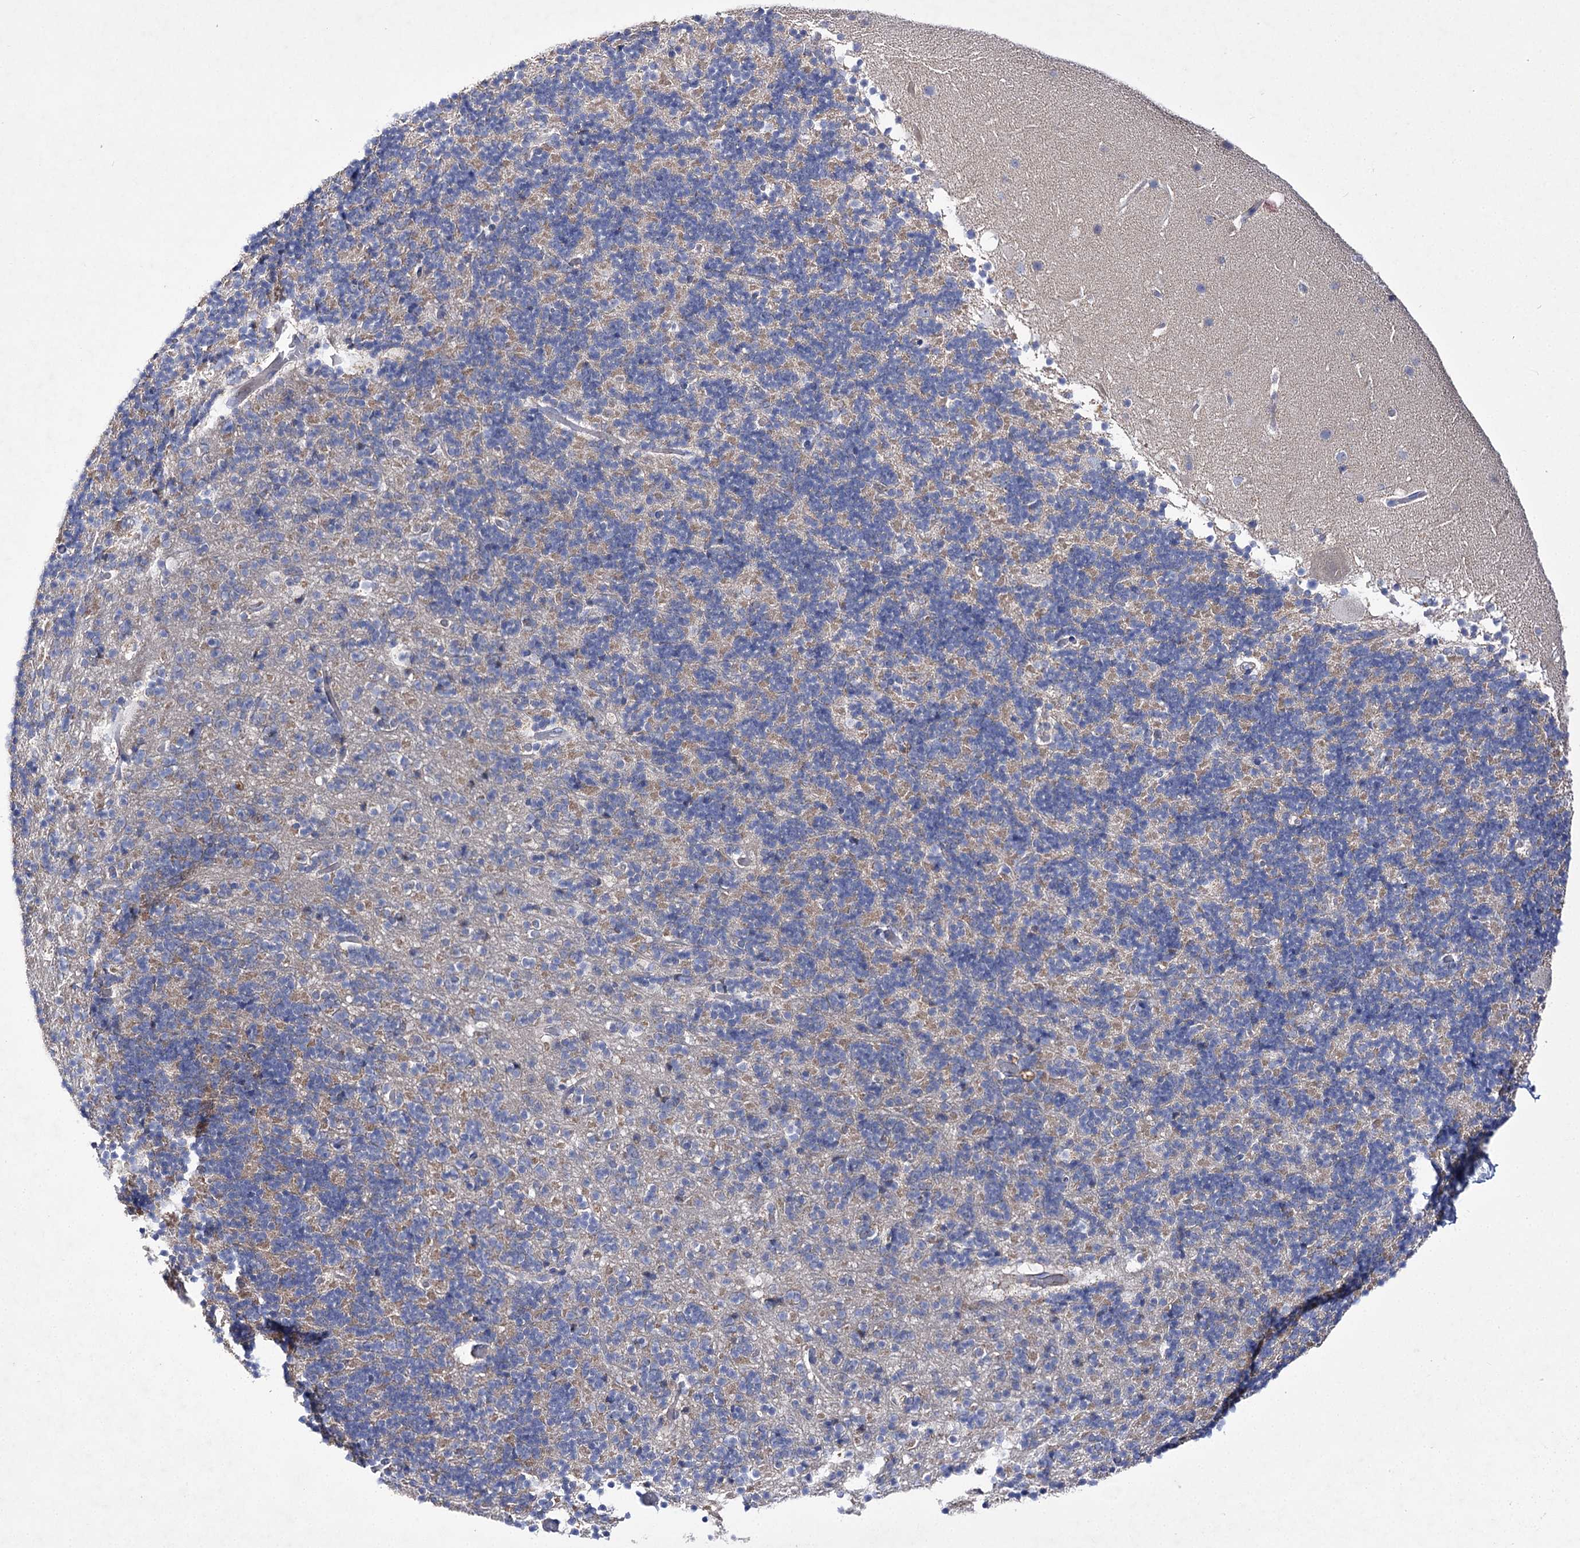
{"staining": {"intensity": "negative", "quantity": "none", "location": "none"}, "tissue": "cerebellum", "cell_type": "Cells in granular layer", "image_type": "normal", "snomed": [{"axis": "morphology", "description": "Normal tissue, NOS"}, {"axis": "topography", "description": "Cerebellum"}], "caption": "Immunohistochemistry (IHC) photomicrograph of benign cerebellum stained for a protein (brown), which demonstrates no positivity in cells in granular layer.", "gene": "COX15", "patient": {"sex": "male", "age": 57}}